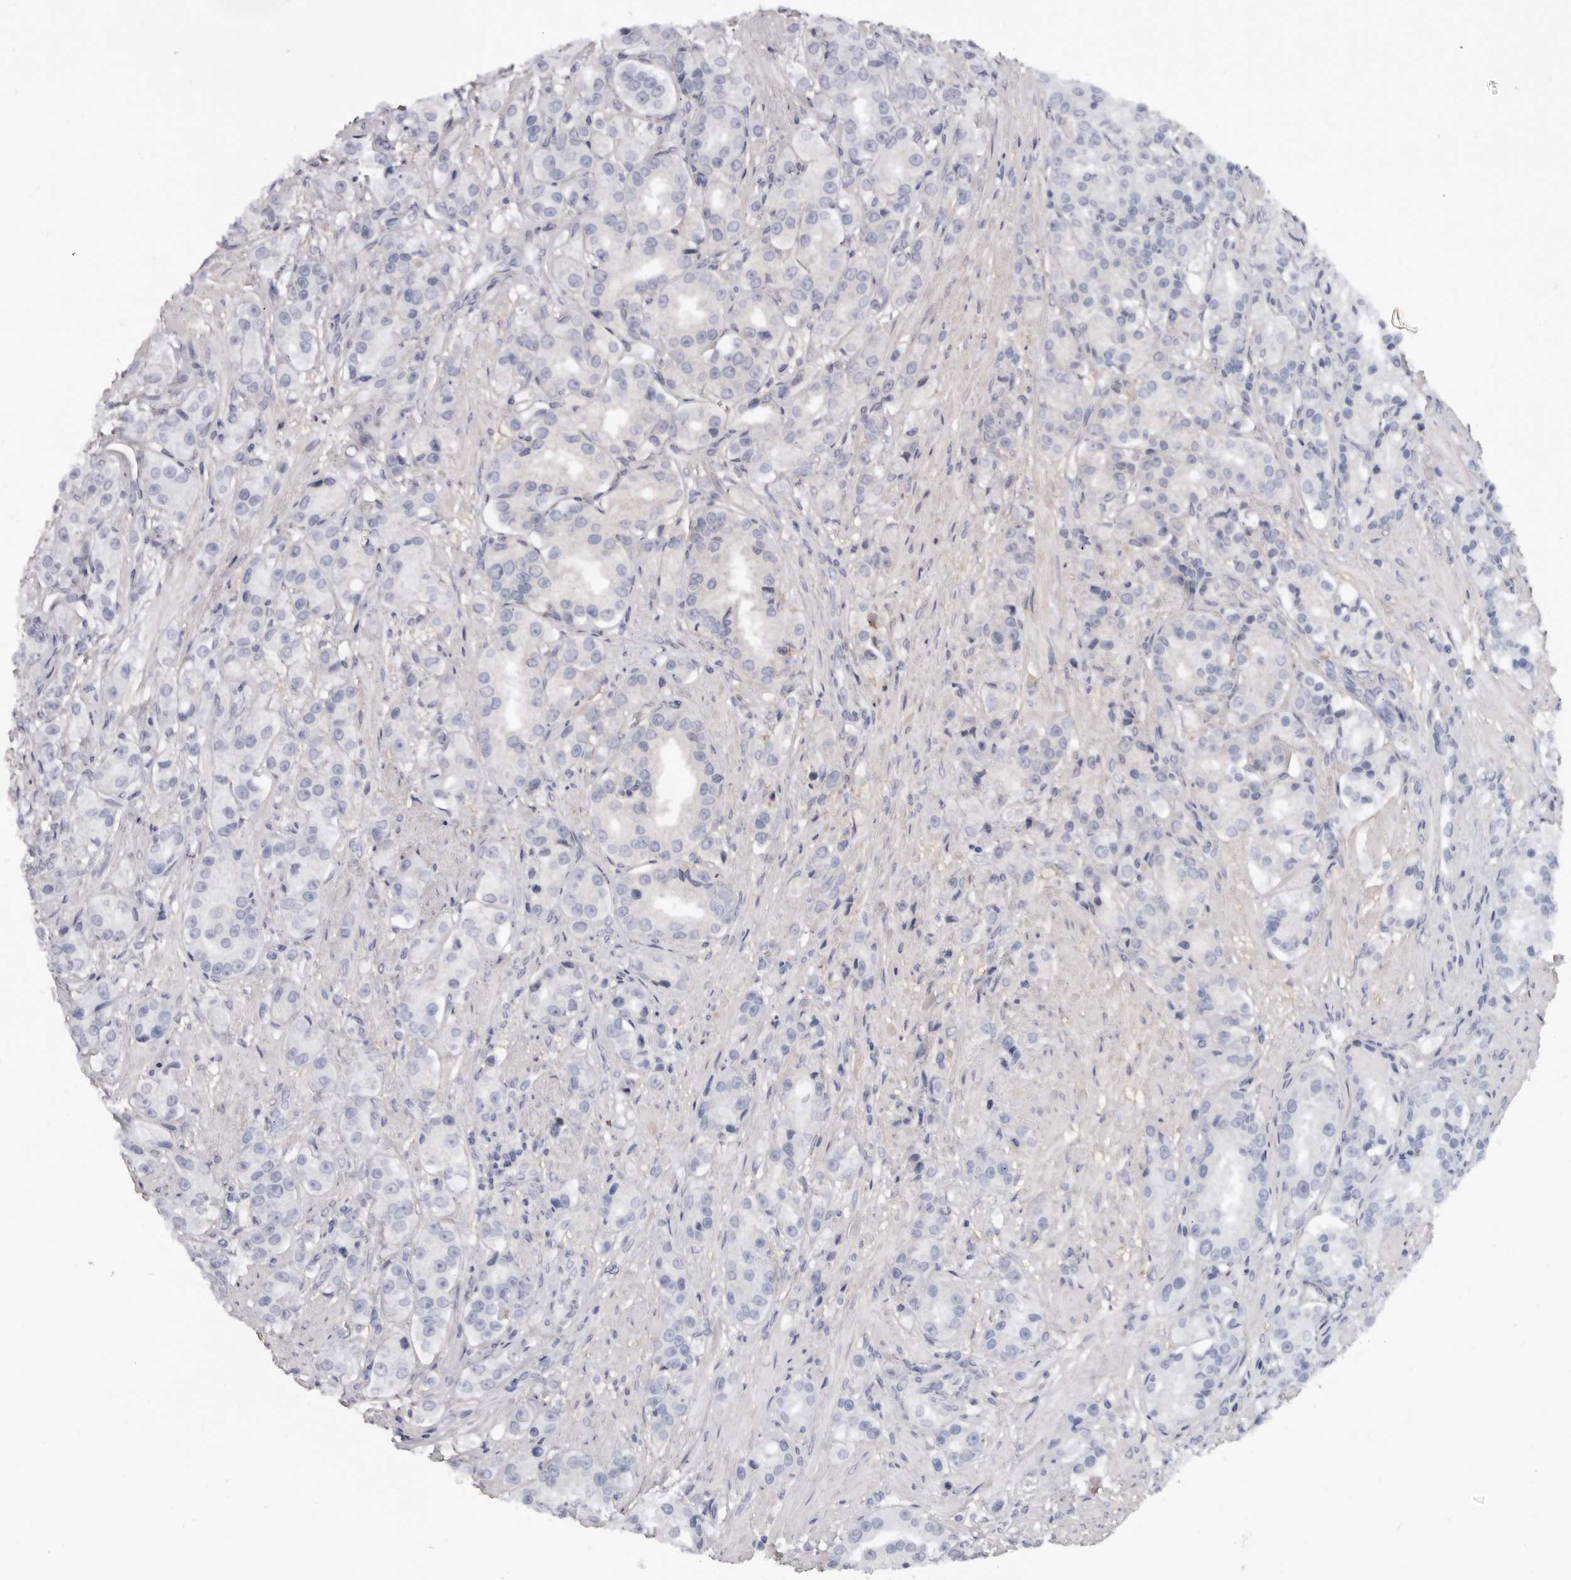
{"staining": {"intensity": "negative", "quantity": "none", "location": "none"}, "tissue": "prostate cancer", "cell_type": "Tumor cells", "image_type": "cancer", "snomed": [{"axis": "morphology", "description": "Adenocarcinoma, High grade"}, {"axis": "topography", "description": "Prostate"}], "caption": "Immunohistochemistry (IHC) image of human prostate cancer (adenocarcinoma (high-grade)) stained for a protein (brown), which demonstrates no expression in tumor cells. (Immunohistochemistry, brightfield microscopy, high magnification).", "gene": "KHDRBS2", "patient": {"sex": "male", "age": 60}}